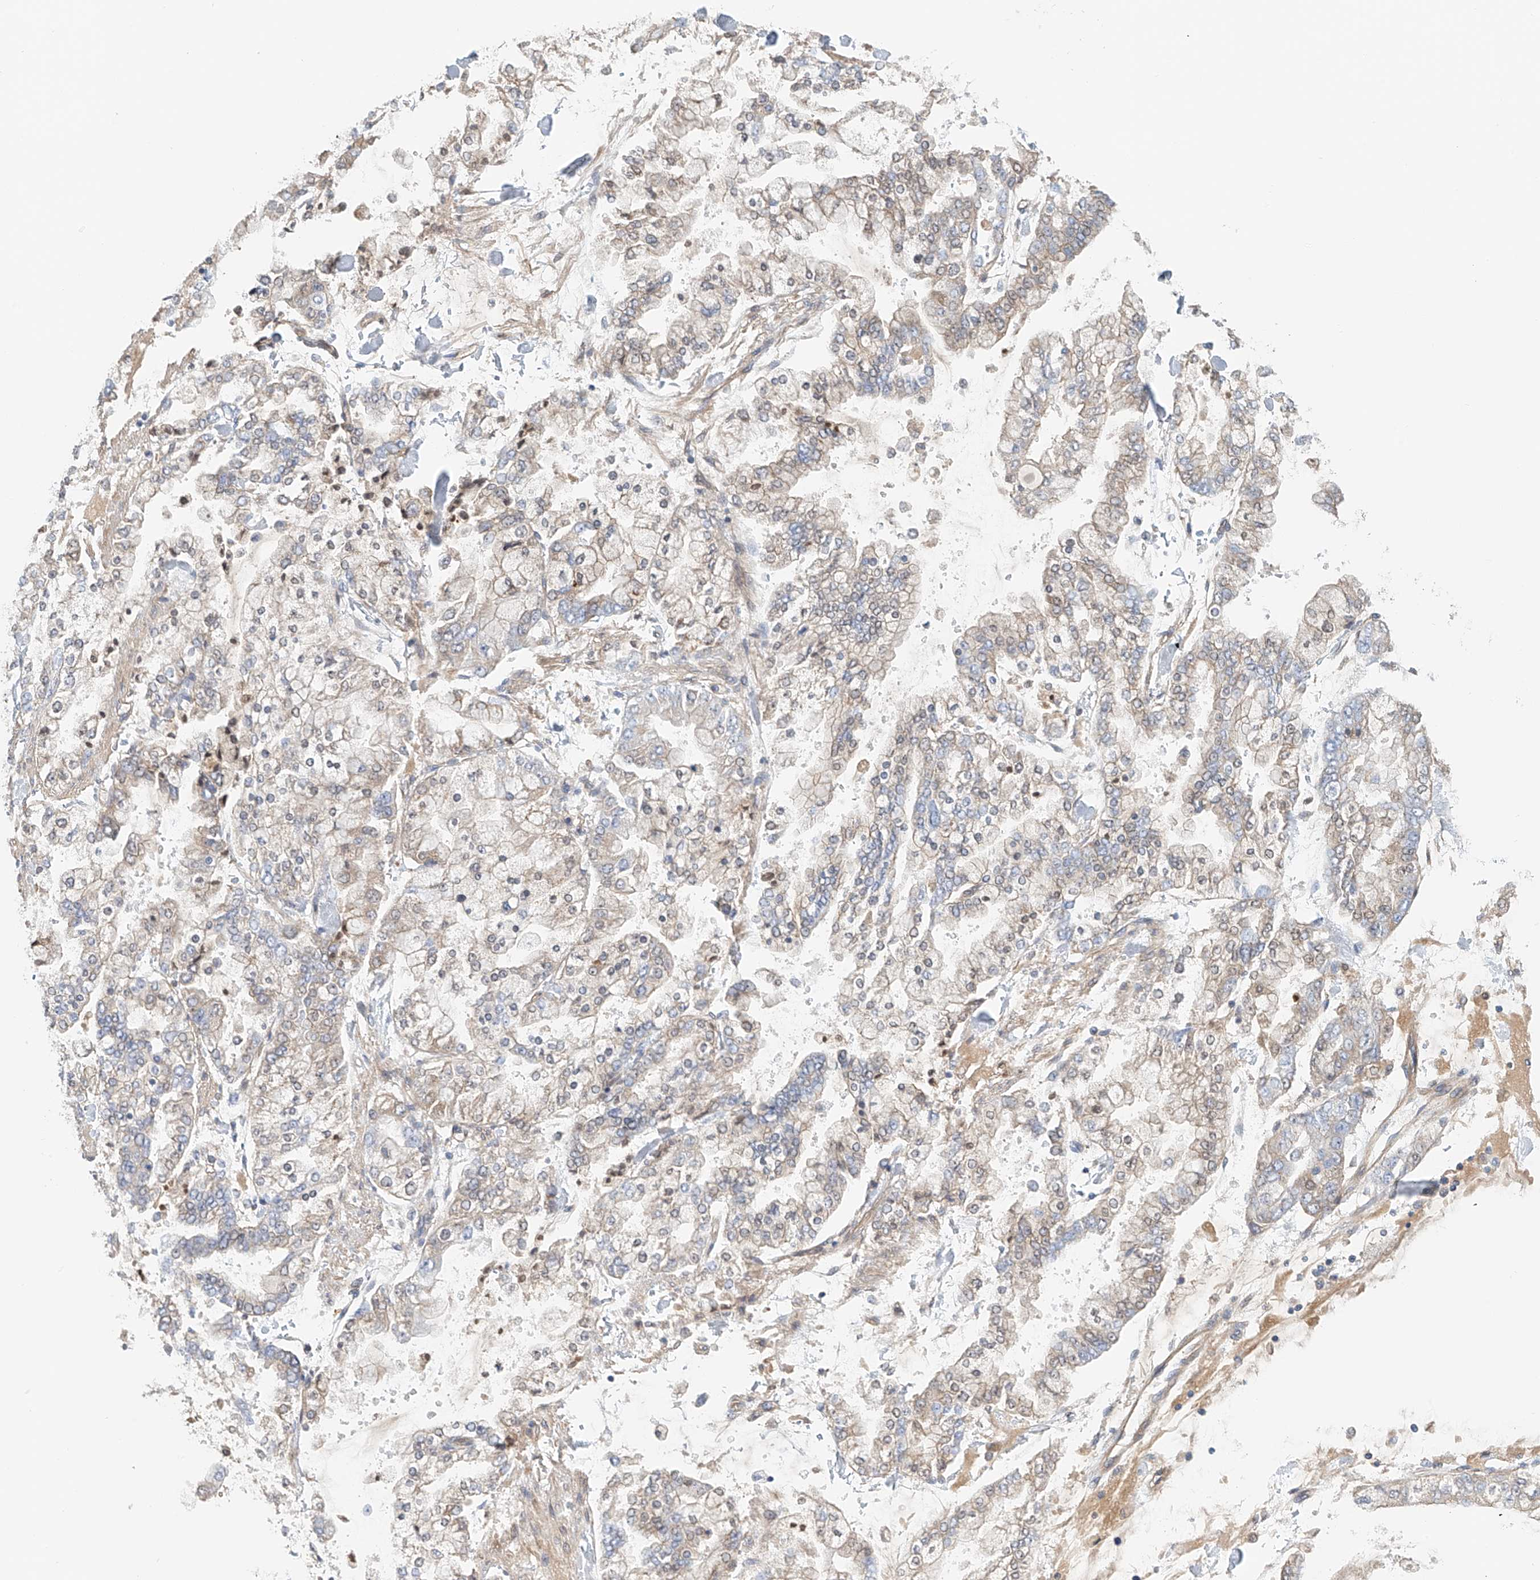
{"staining": {"intensity": "weak", "quantity": "25%-75%", "location": "cytoplasmic/membranous"}, "tissue": "stomach cancer", "cell_type": "Tumor cells", "image_type": "cancer", "snomed": [{"axis": "morphology", "description": "Normal tissue, NOS"}, {"axis": "morphology", "description": "Adenocarcinoma, NOS"}, {"axis": "topography", "description": "Stomach, upper"}, {"axis": "topography", "description": "Stomach"}], "caption": "Immunohistochemical staining of stomach cancer (adenocarcinoma) displays low levels of weak cytoplasmic/membranous staining in approximately 25%-75% of tumor cells.", "gene": "FRYL", "patient": {"sex": "male", "age": 76}}